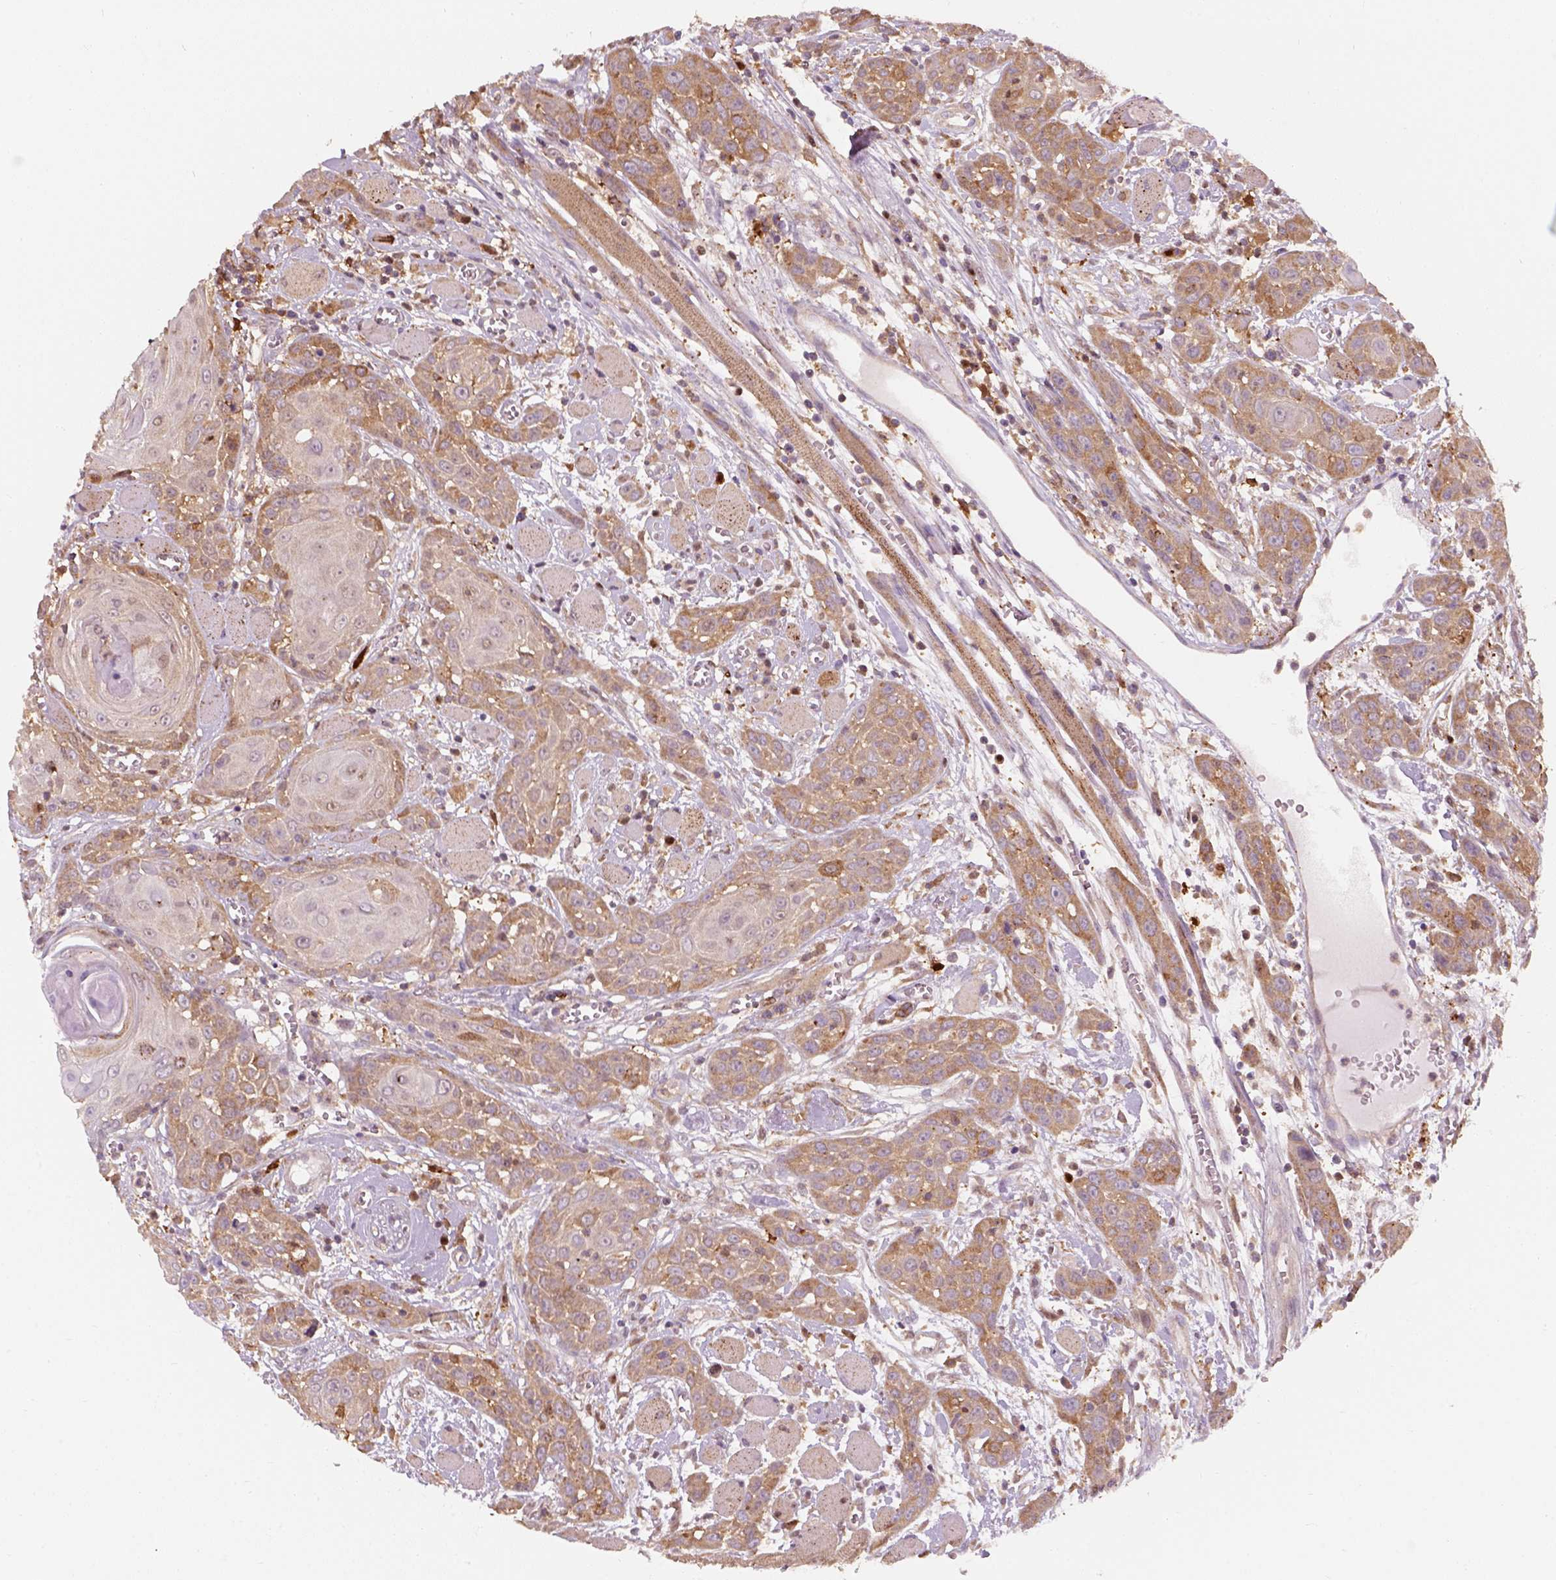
{"staining": {"intensity": "moderate", "quantity": "<25%", "location": "cytoplasmic/membranous"}, "tissue": "head and neck cancer", "cell_type": "Tumor cells", "image_type": "cancer", "snomed": [{"axis": "morphology", "description": "Squamous cell carcinoma, NOS"}, {"axis": "topography", "description": "Head-Neck"}], "caption": "Protein staining shows moderate cytoplasmic/membranous staining in approximately <25% of tumor cells in head and neck cancer (squamous cell carcinoma). The protein of interest is stained brown, and the nuclei are stained in blue (DAB IHC with brightfield microscopy, high magnification).", "gene": "SQSTM1", "patient": {"sex": "female", "age": 80}}